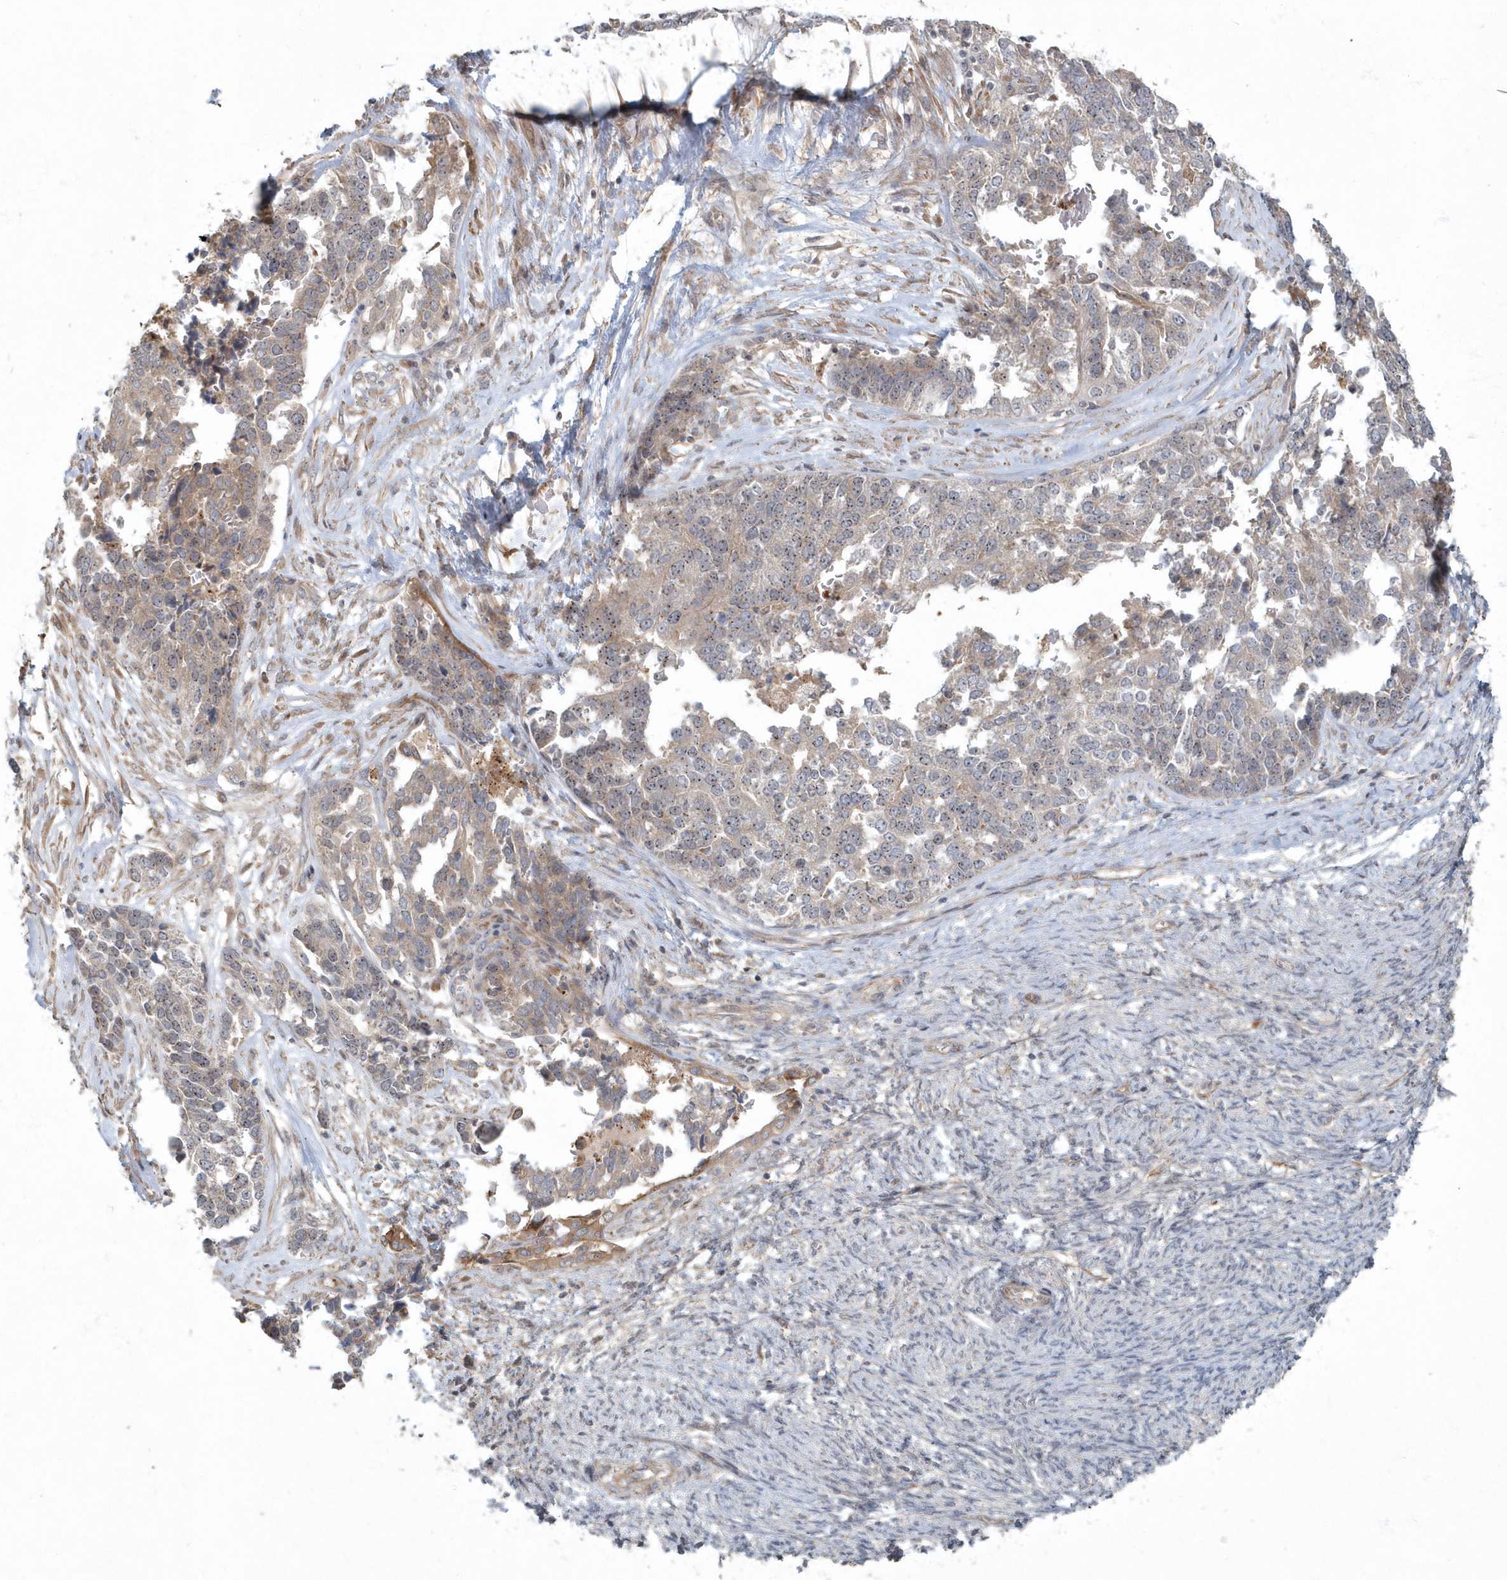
{"staining": {"intensity": "weak", "quantity": "<25%", "location": "cytoplasmic/membranous"}, "tissue": "ovarian cancer", "cell_type": "Tumor cells", "image_type": "cancer", "snomed": [{"axis": "morphology", "description": "Cystadenocarcinoma, serous, NOS"}, {"axis": "topography", "description": "Ovary"}], "caption": "A micrograph of ovarian cancer stained for a protein displays no brown staining in tumor cells.", "gene": "ARHGEF38", "patient": {"sex": "female", "age": 44}}